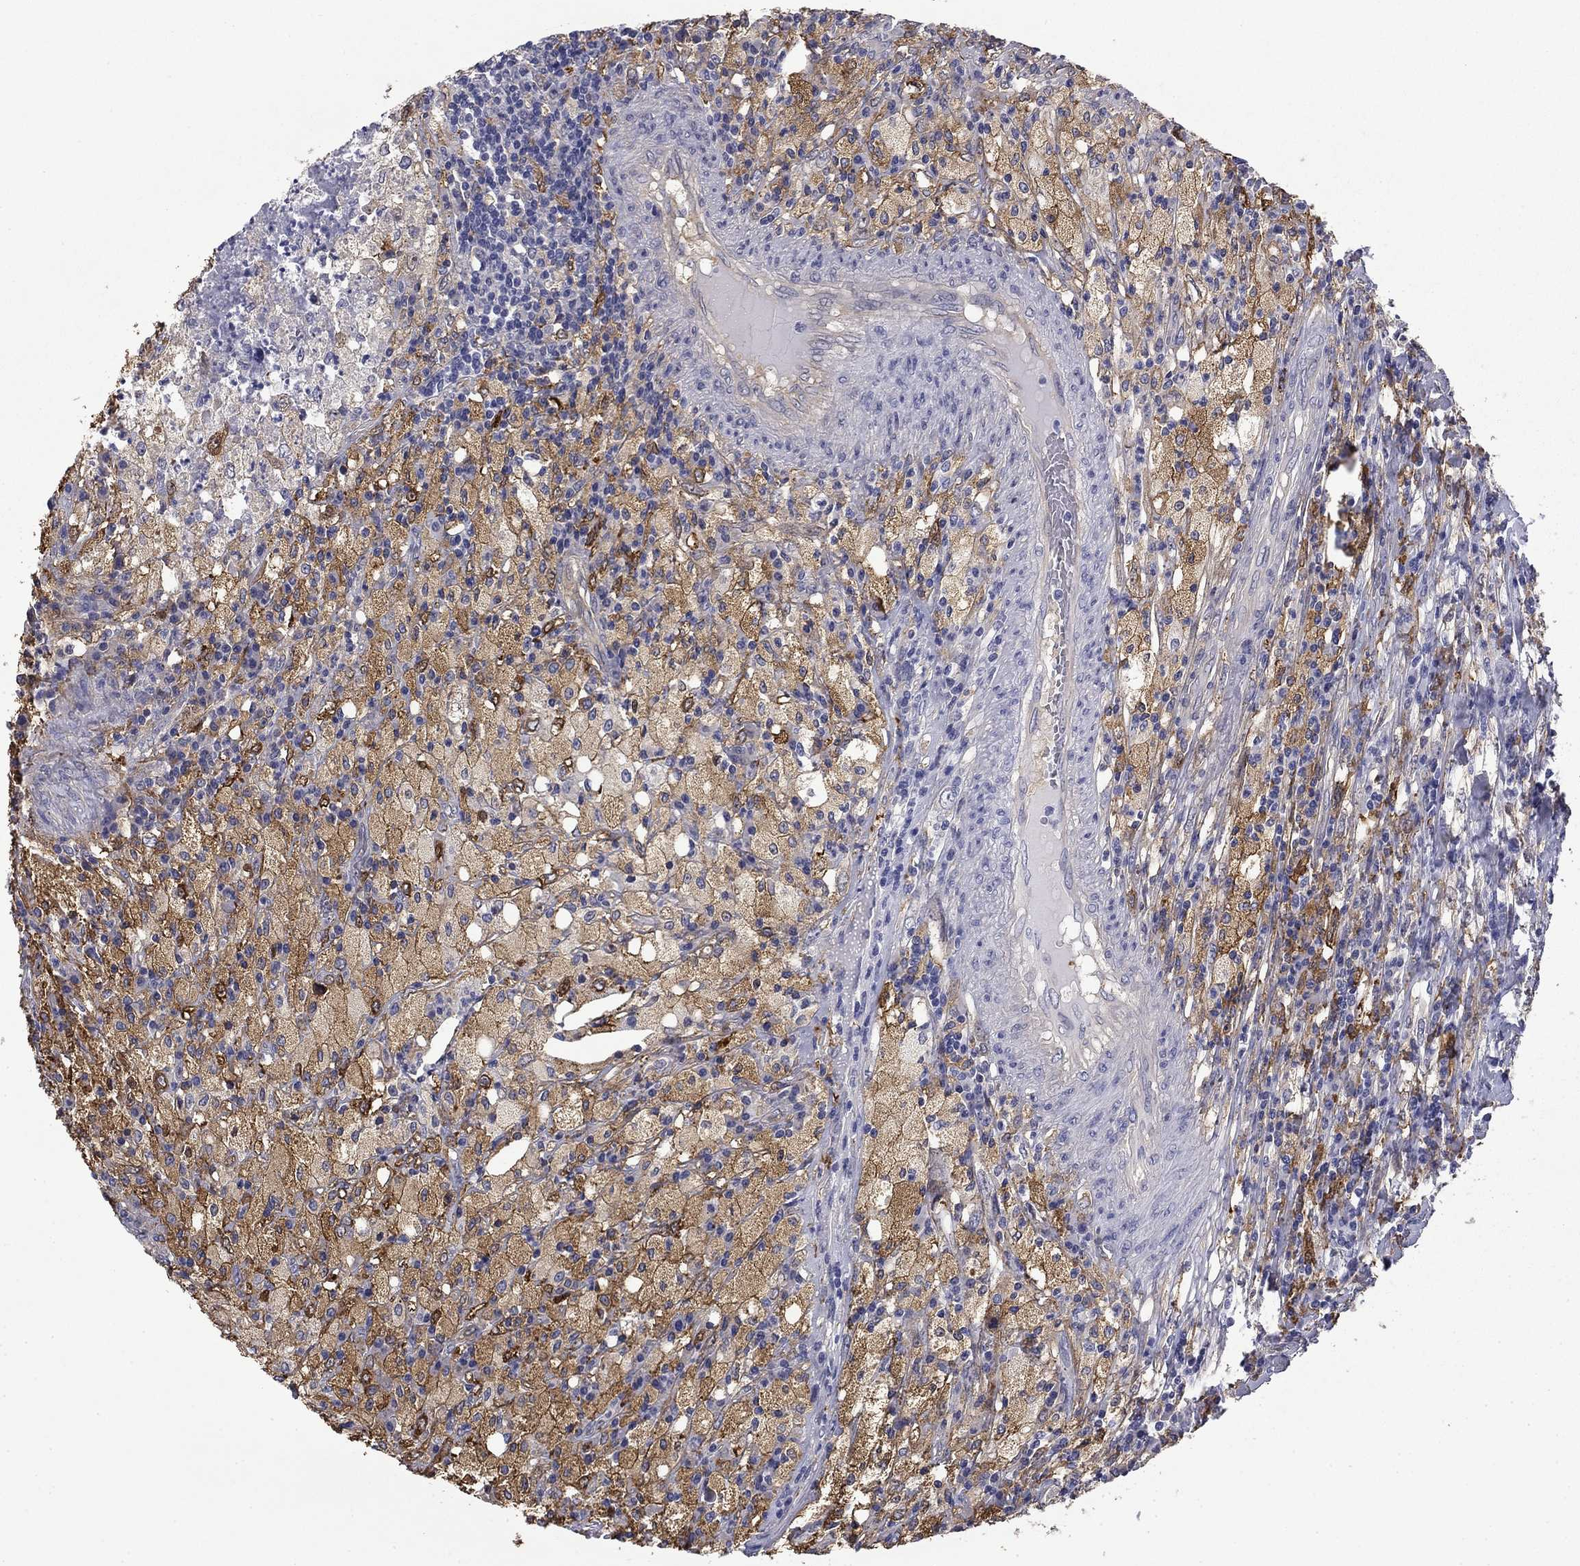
{"staining": {"intensity": "moderate", "quantity": "25%-75%", "location": "cytoplasmic/membranous"}, "tissue": "testis cancer", "cell_type": "Tumor cells", "image_type": "cancer", "snomed": [{"axis": "morphology", "description": "Necrosis, NOS"}, {"axis": "morphology", "description": "Carcinoma, Embryonal, NOS"}, {"axis": "topography", "description": "Testis"}], "caption": "The immunohistochemical stain labels moderate cytoplasmic/membranous expression in tumor cells of embryonal carcinoma (testis) tissue.", "gene": "BCL2L14", "patient": {"sex": "male", "age": 19}}